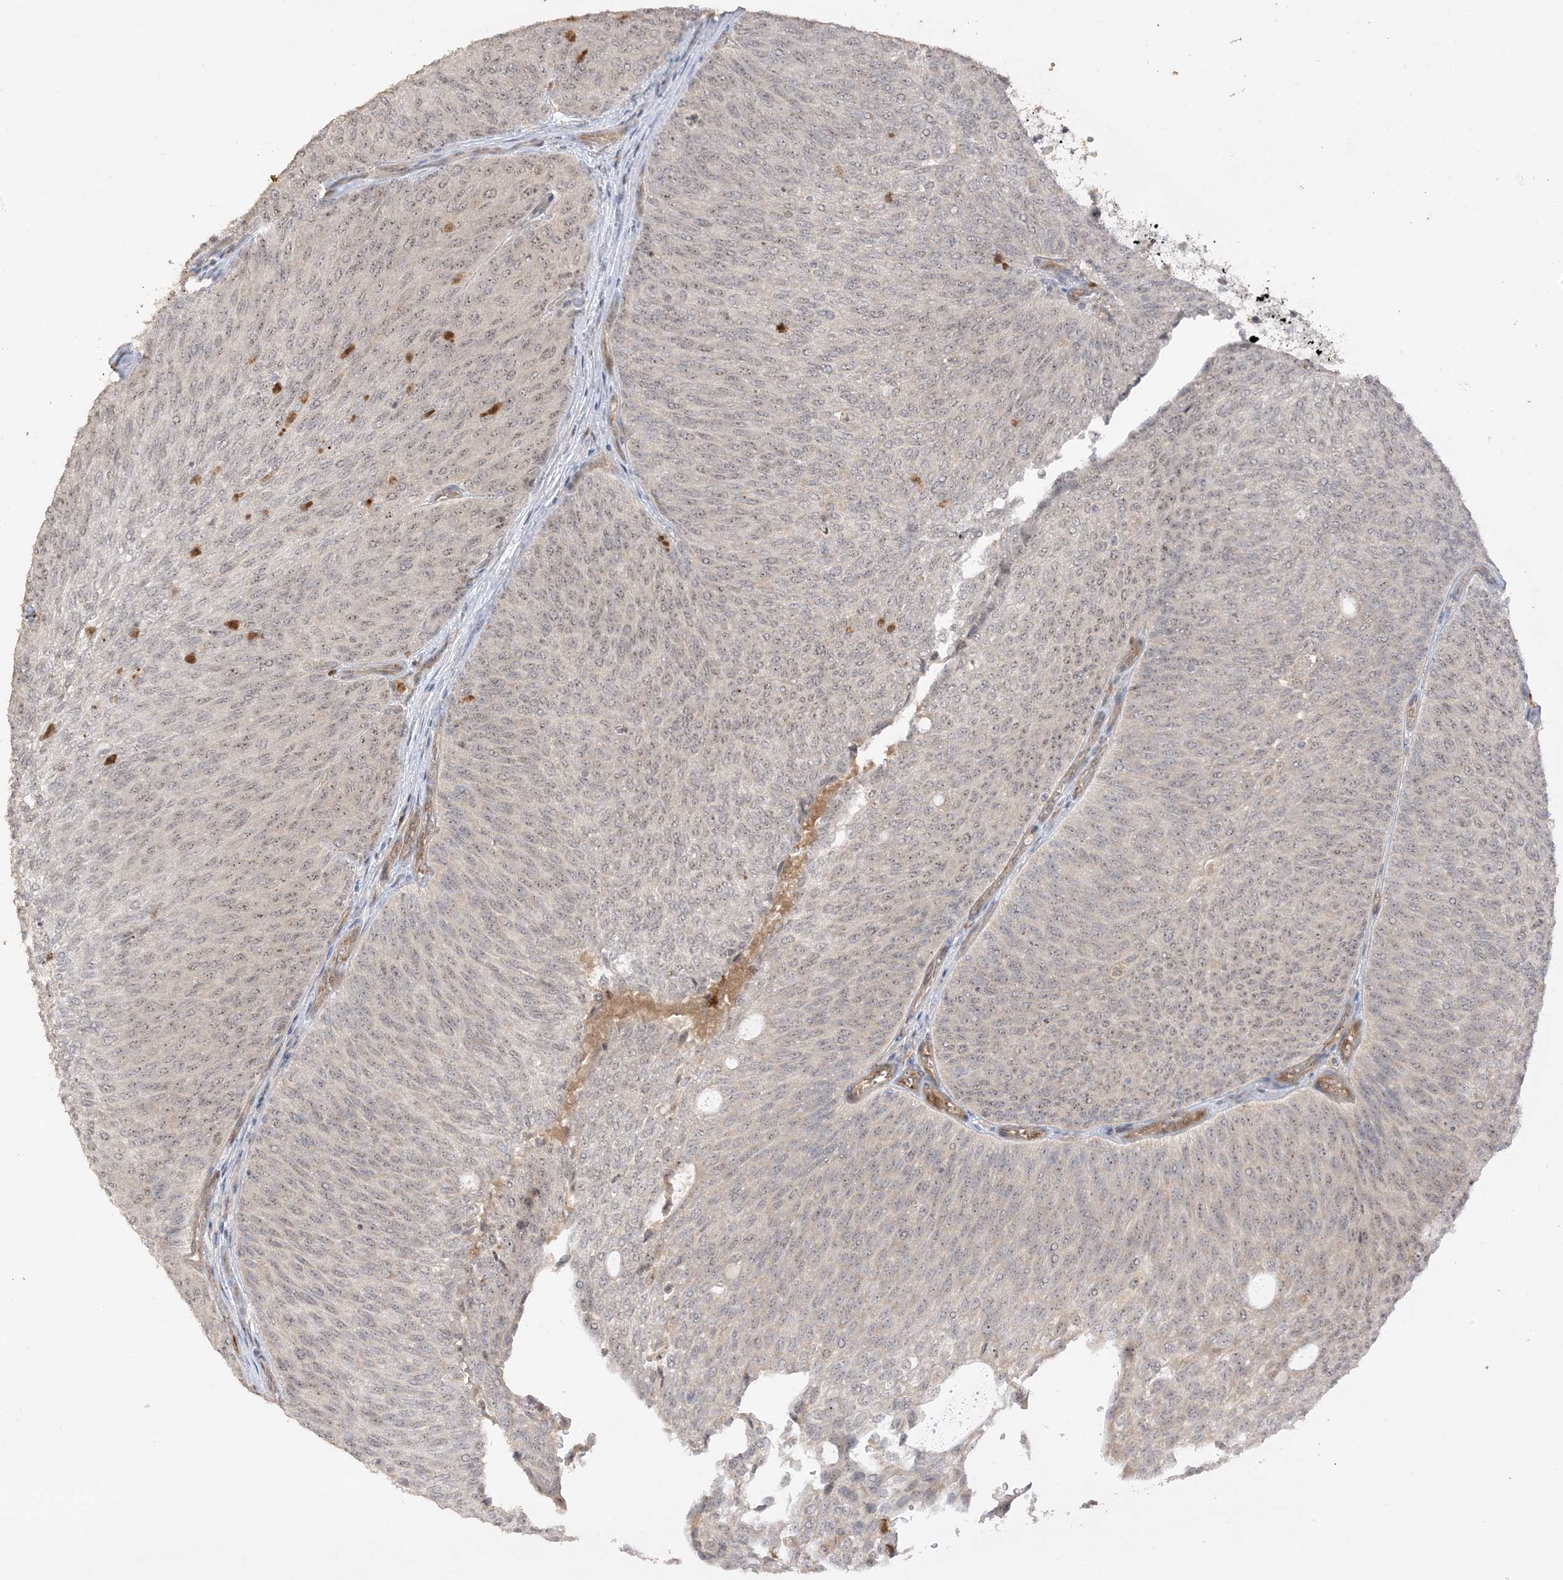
{"staining": {"intensity": "weak", "quantity": ">75%", "location": "nuclear"}, "tissue": "urothelial cancer", "cell_type": "Tumor cells", "image_type": "cancer", "snomed": [{"axis": "morphology", "description": "Urothelial carcinoma, Low grade"}, {"axis": "topography", "description": "Urinary bladder"}], "caption": "Human low-grade urothelial carcinoma stained for a protein (brown) demonstrates weak nuclear positive expression in approximately >75% of tumor cells.", "gene": "DDX18", "patient": {"sex": "female", "age": 79}}